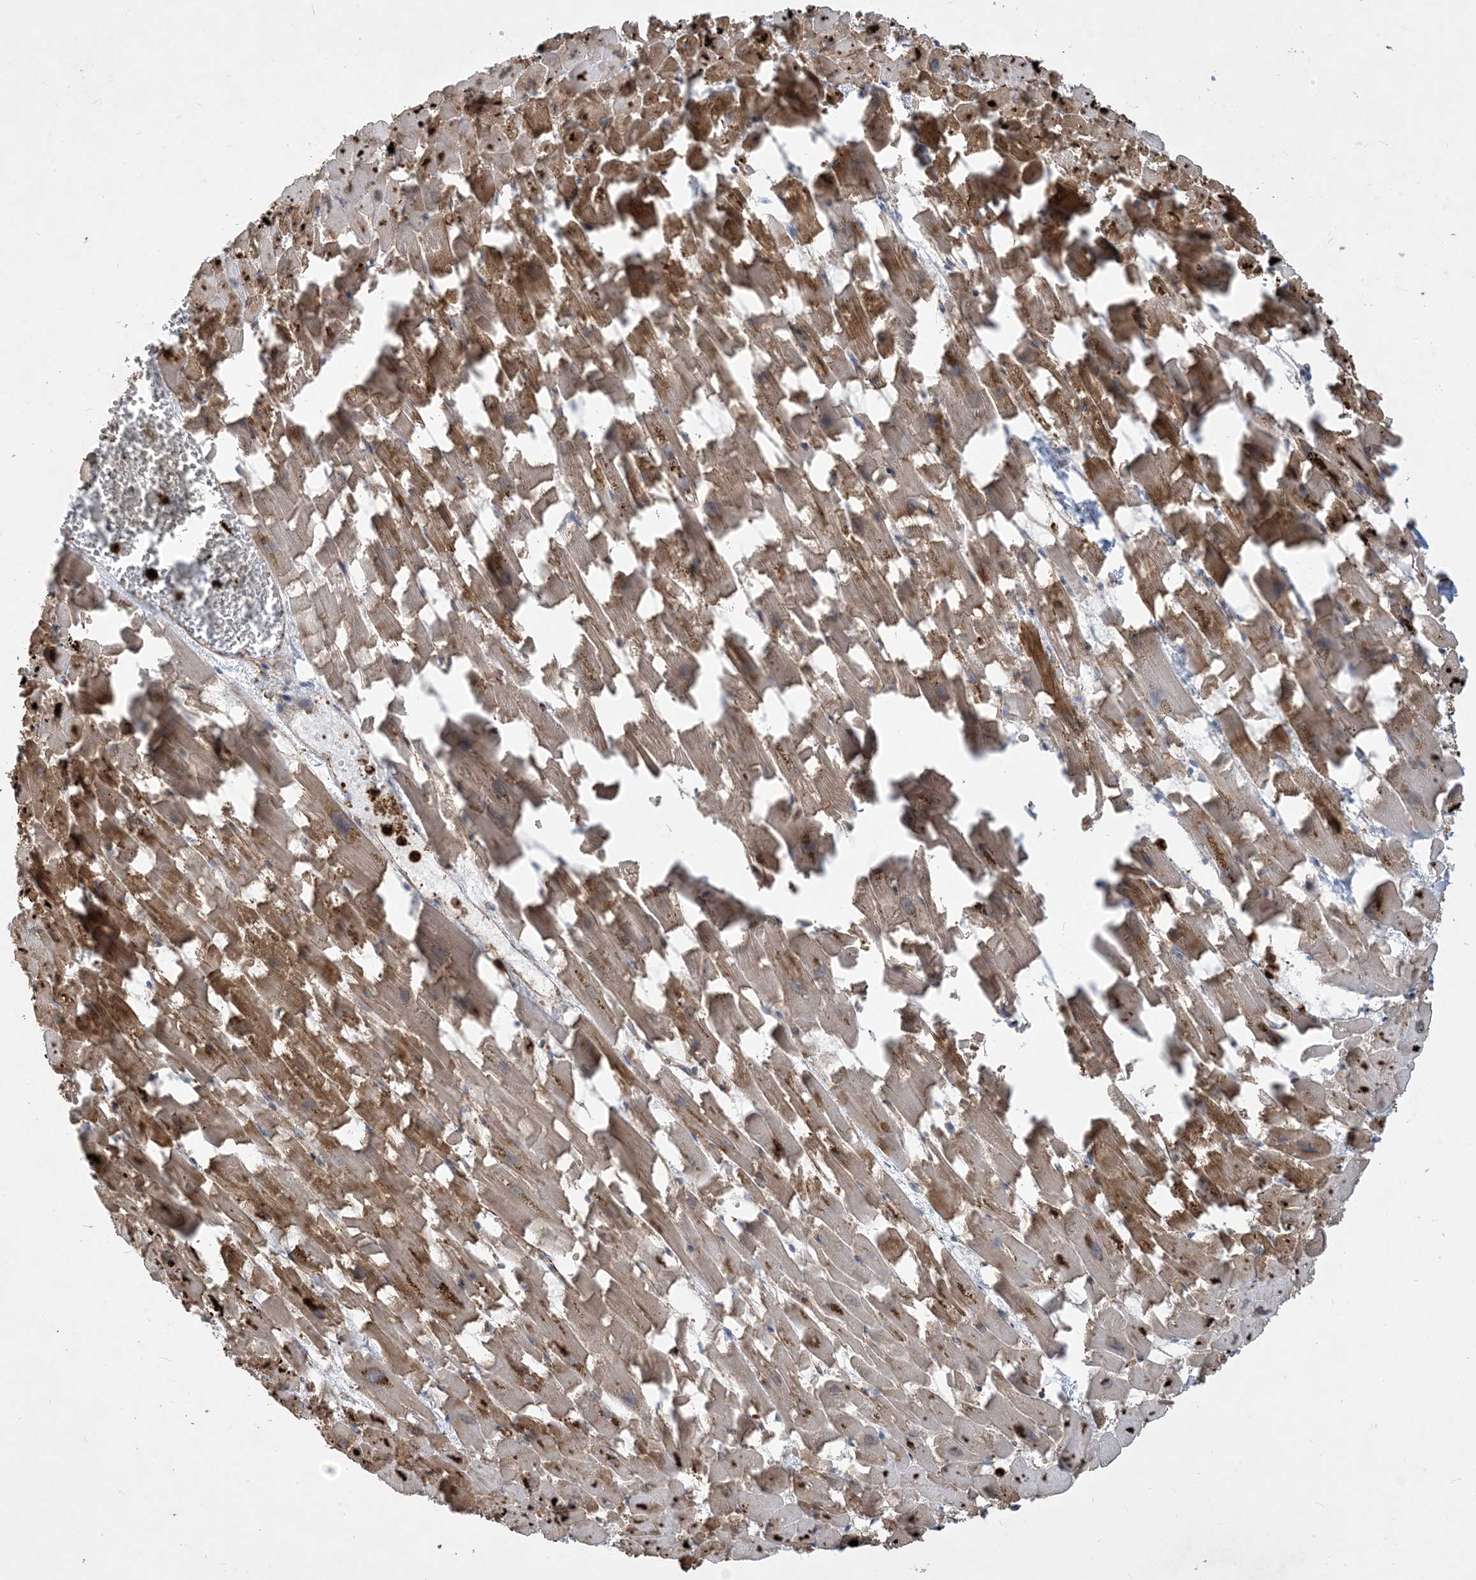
{"staining": {"intensity": "strong", "quantity": ">75%", "location": "cytoplasmic/membranous"}, "tissue": "heart muscle", "cell_type": "Cardiomyocytes", "image_type": "normal", "snomed": [{"axis": "morphology", "description": "Normal tissue, NOS"}, {"axis": "topography", "description": "Heart"}], "caption": "Brown immunohistochemical staining in unremarkable human heart muscle demonstrates strong cytoplasmic/membranous positivity in about >75% of cardiomyocytes.", "gene": "OTOP1", "patient": {"sex": "female", "age": 64}}